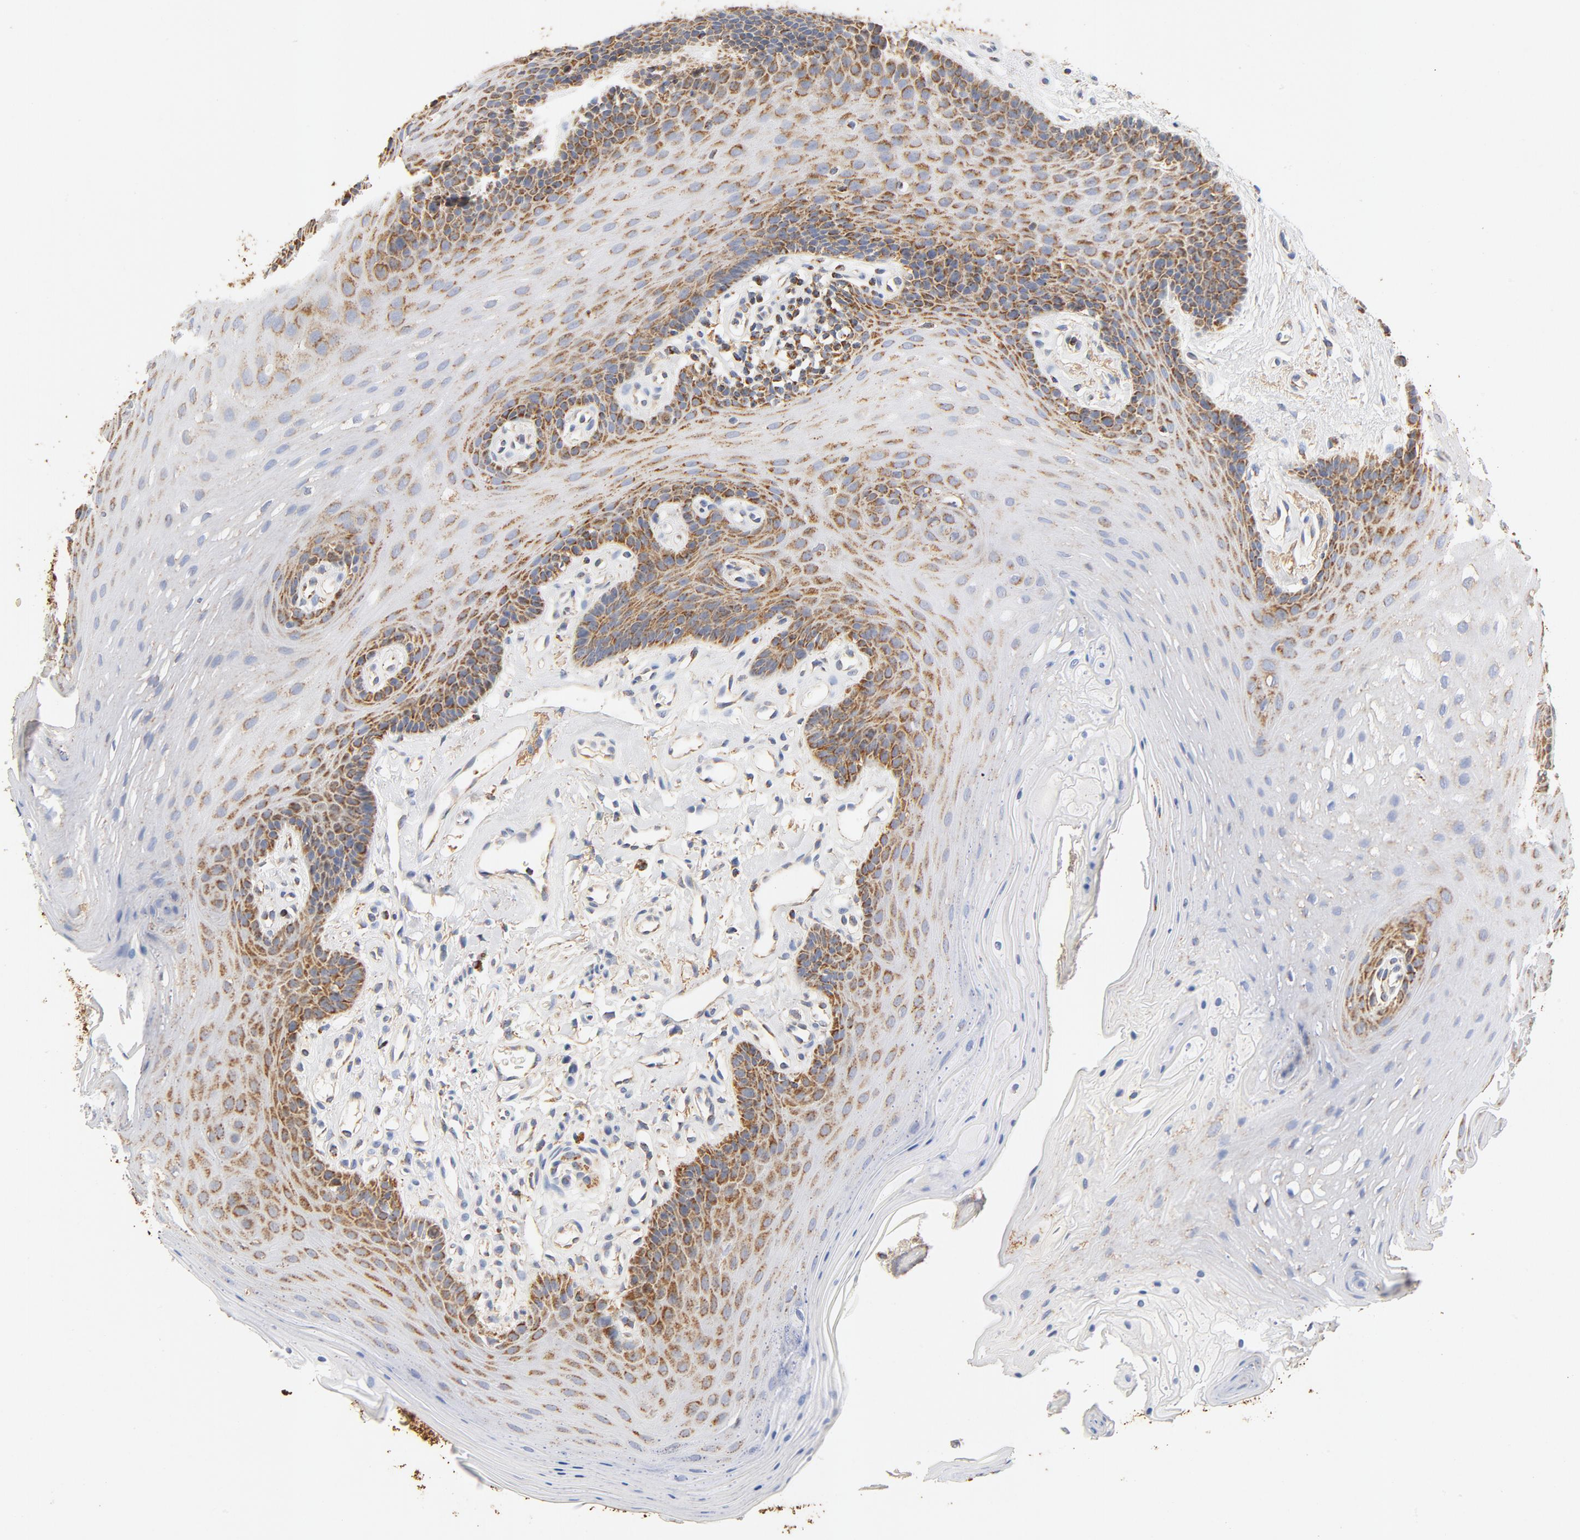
{"staining": {"intensity": "moderate", "quantity": "25%-75%", "location": "cytoplasmic/membranous"}, "tissue": "oral mucosa", "cell_type": "Squamous epithelial cells", "image_type": "normal", "snomed": [{"axis": "morphology", "description": "Normal tissue, NOS"}, {"axis": "topography", "description": "Oral tissue"}], "caption": "Moderate cytoplasmic/membranous staining is seen in about 25%-75% of squamous epithelial cells in normal oral mucosa.", "gene": "COX4I1", "patient": {"sex": "male", "age": 62}}